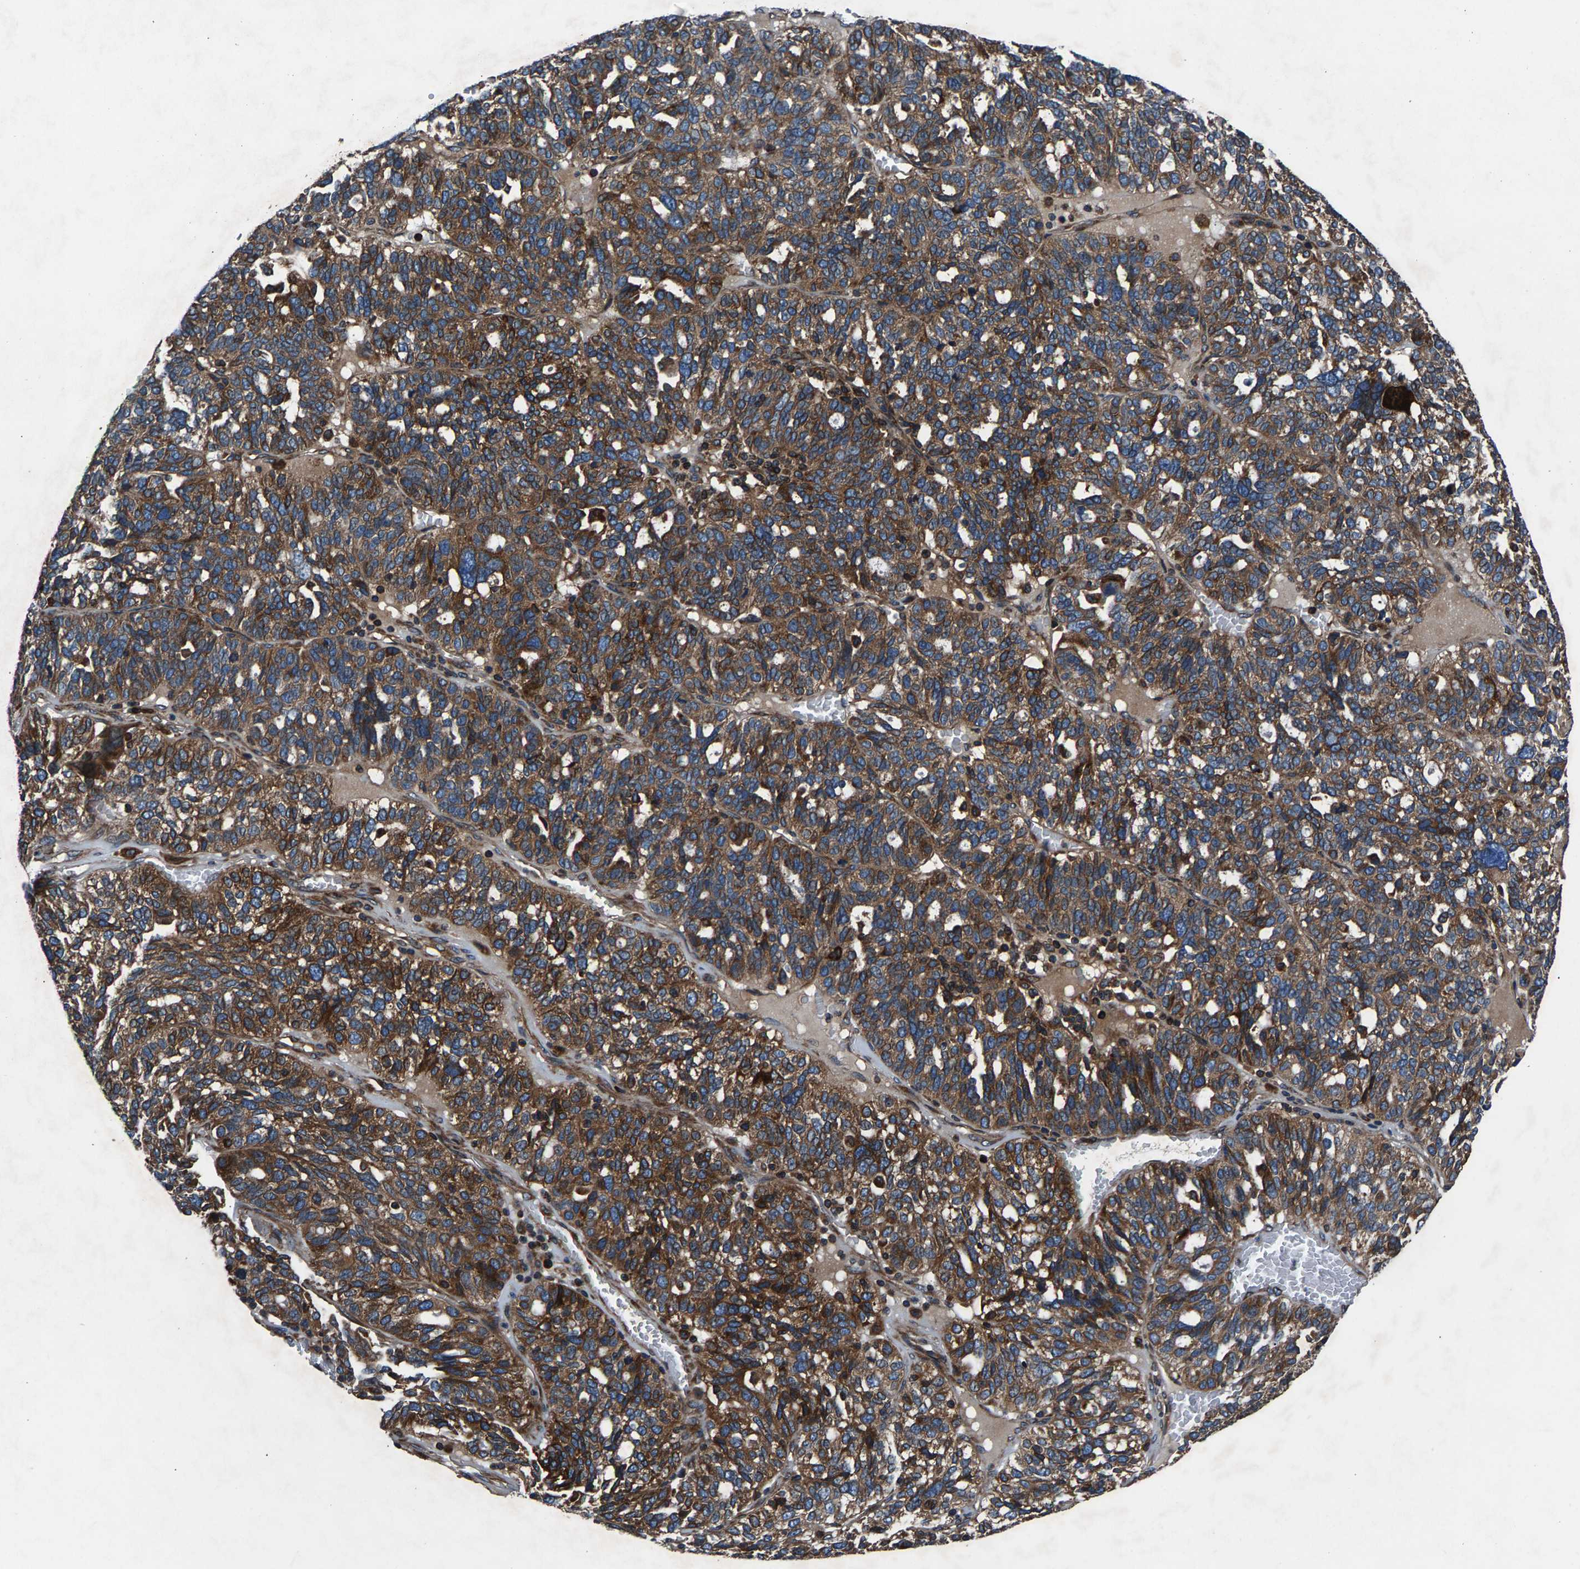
{"staining": {"intensity": "strong", "quantity": ">75%", "location": "cytoplasmic/membranous"}, "tissue": "ovarian cancer", "cell_type": "Tumor cells", "image_type": "cancer", "snomed": [{"axis": "morphology", "description": "Cystadenocarcinoma, serous, NOS"}, {"axis": "topography", "description": "Ovary"}], "caption": "This is an image of immunohistochemistry (IHC) staining of serous cystadenocarcinoma (ovarian), which shows strong positivity in the cytoplasmic/membranous of tumor cells.", "gene": "LPCAT1", "patient": {"sex": "female", "age": 59}}